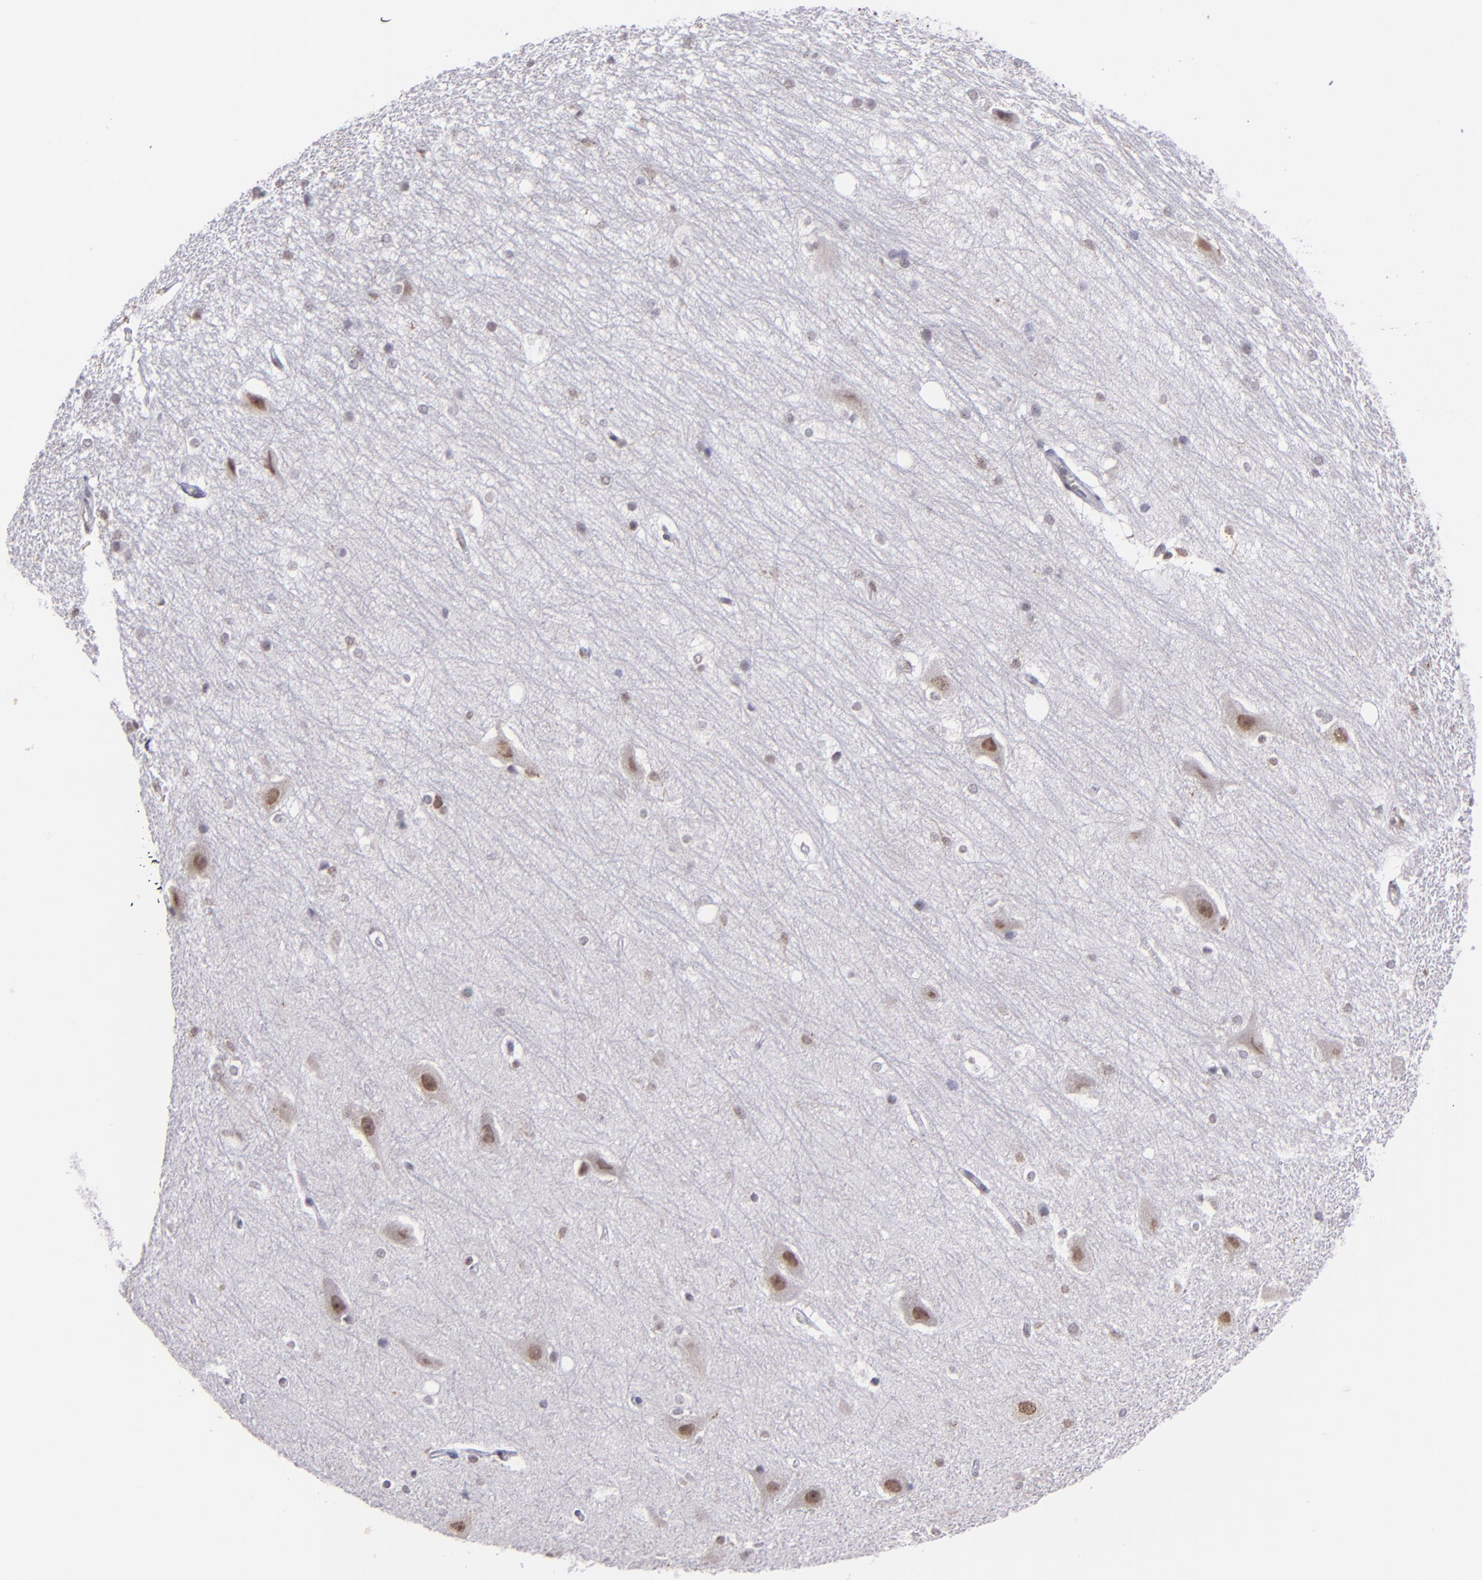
{"staining": {"intensity": "weak", "quantity": "<25%", "location": "nuclear"}, "tissue": "hippocampus", "cell_type": "Glial cells", "image_type": "normal", "snomed": [{"axis": "morphology", "description": "Normal tissue, NOS"}, {"axis": "topography", "description": "Hippocampus"}], "caption": "The image exhibits no significant expression in glial cells of hippocampus. The staining was performed using DAB to visualize the protein expression in brown, while the nuclei were stained in blue with hematoxylin (Magnification: 20x).", "gene": "NCF2", "patient": {"sex": "female", "age": 19}}